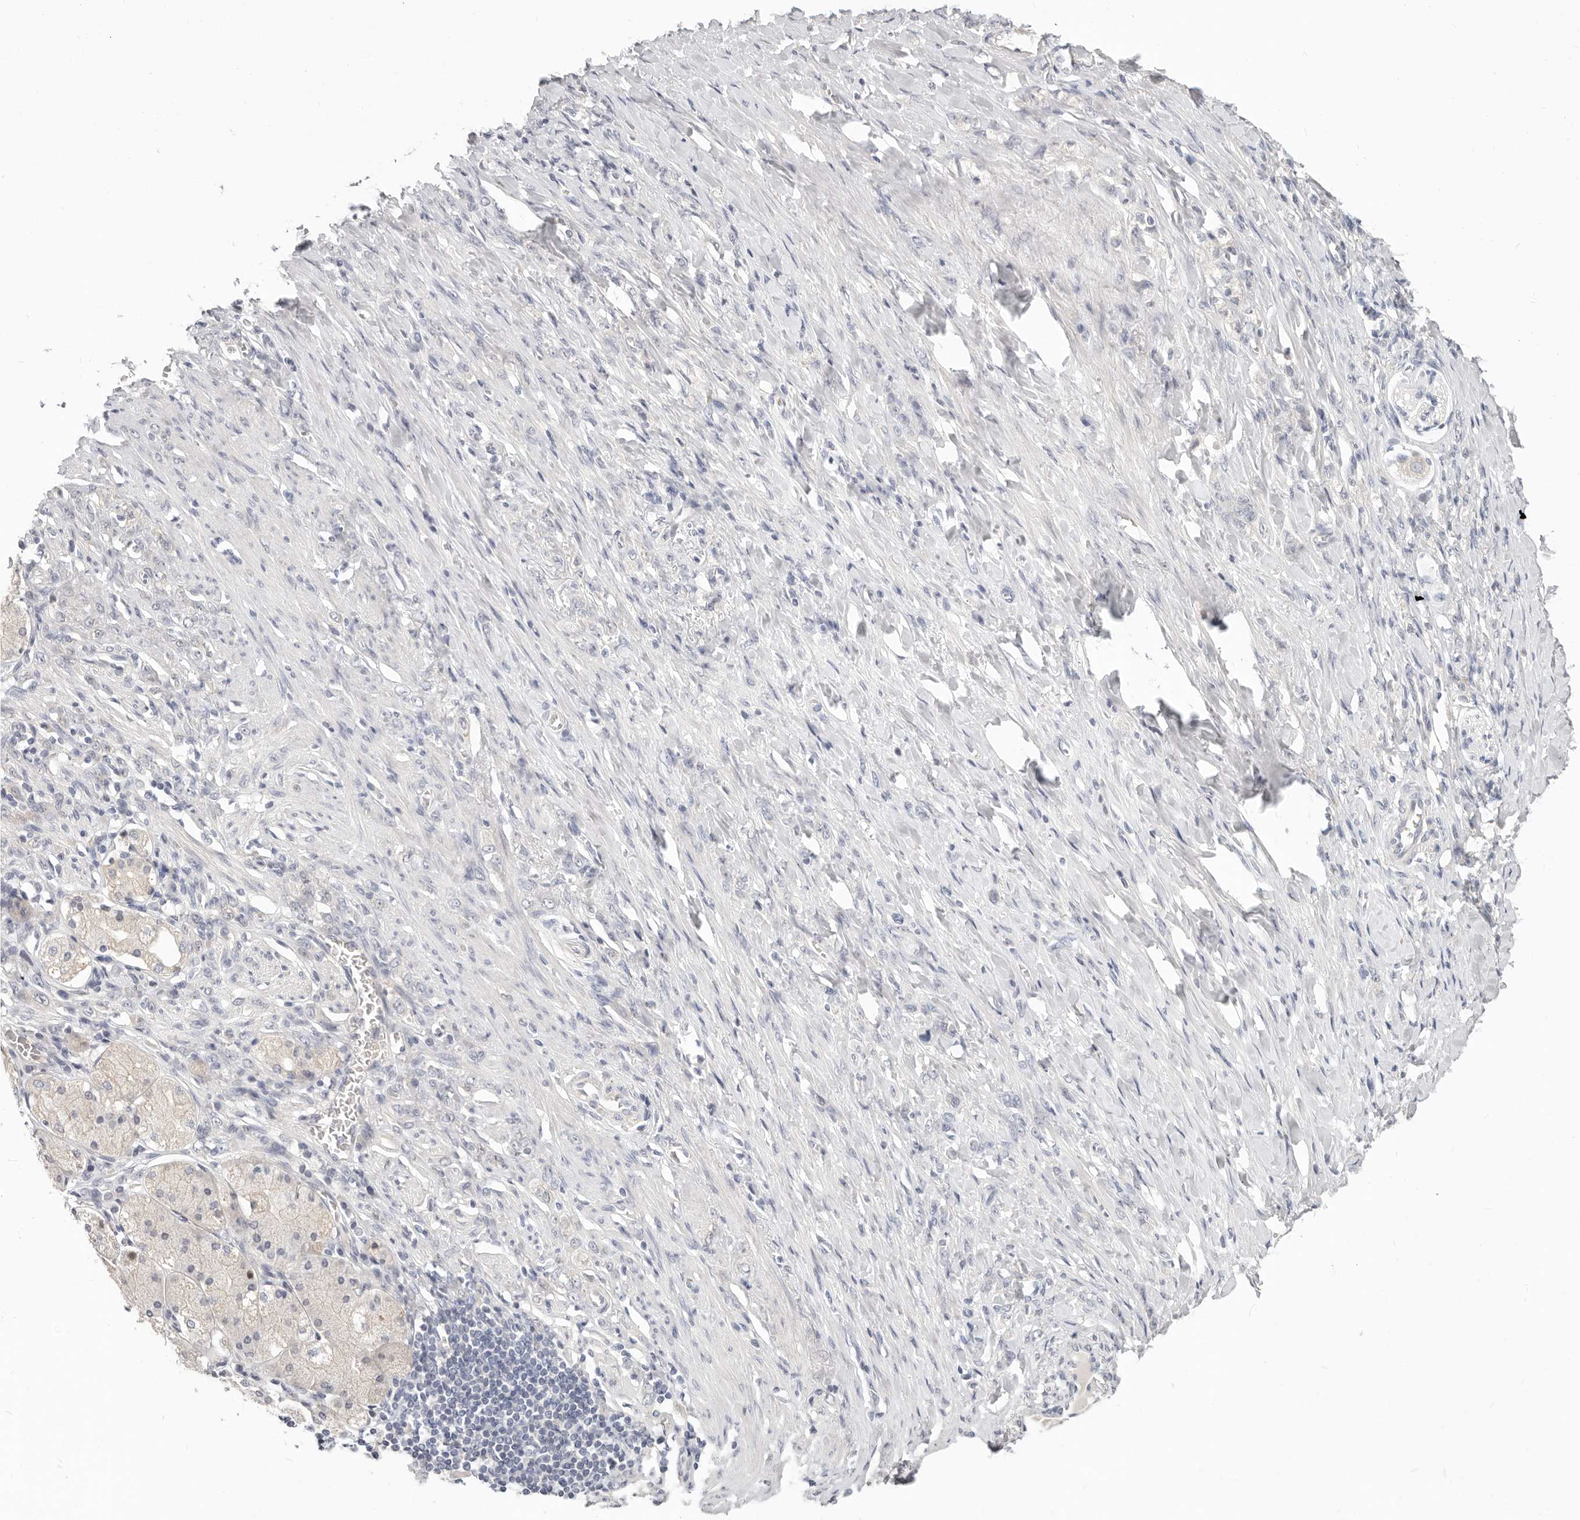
{"staining": {"intensity": "negative", "quantity": "none", "location": "none"}, "tissue": "stomach cancer", "cell_type": "Tumor cells", "image_type": "cancer", "snomed": [{"axis": "morphology", "description": "Normal tissue, NOS"}, {"axis": "morphology", "description": "Adenocarcinoma, NOS"}, {"axis": "topography", "description": "Stomach"}], "caption": "Tumor cells are negative for brown protein staining in stomach cancer.", "gene": "TMEM63B", "patient": {"sex": "male", "age": 82}}